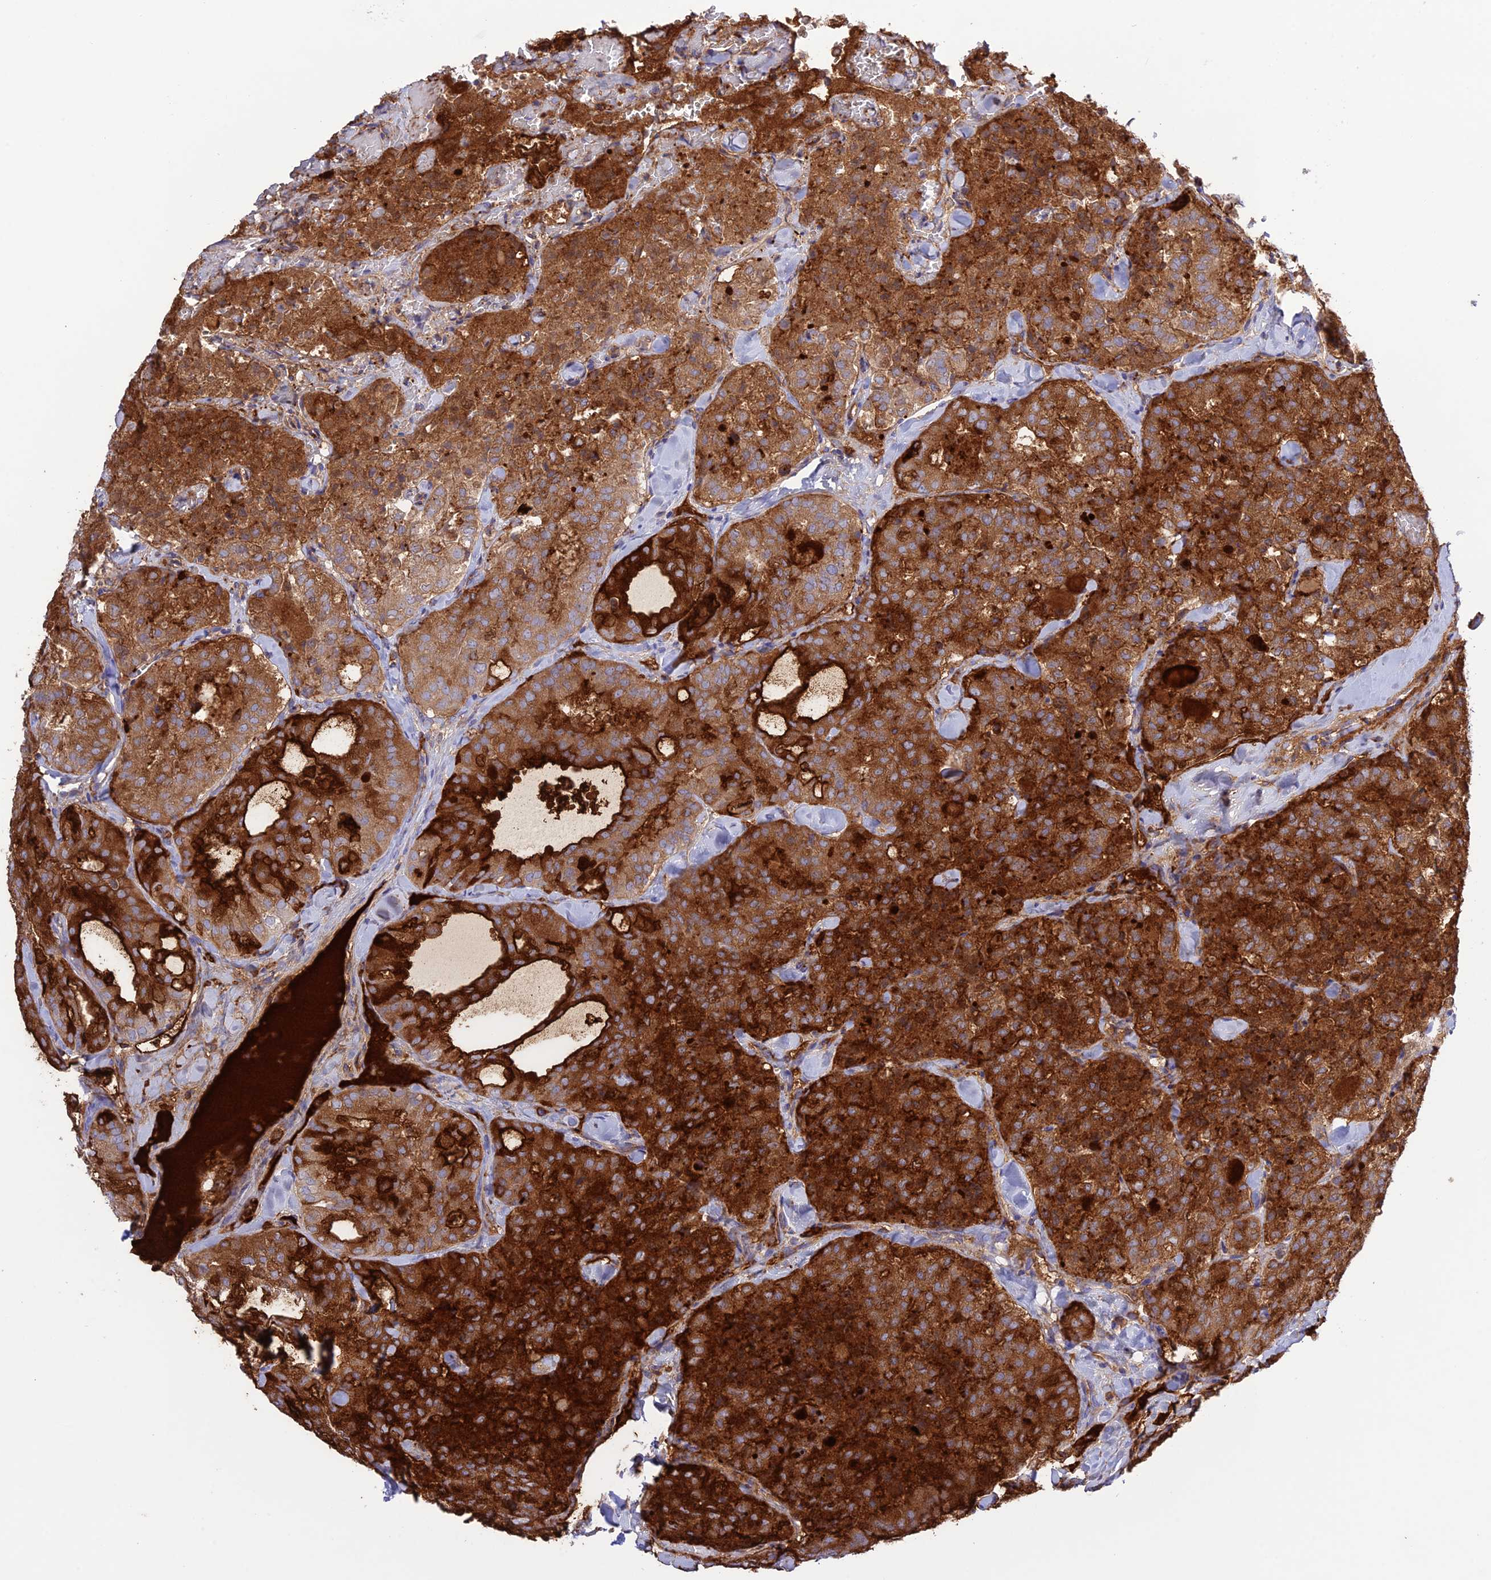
{"staining": {"intensity": "strong", "quantity": ">75%", "location": "cytoplasmic/membranous"}, "tissue": "thyroid cancer", "cell_type": "Tumor cells", "image_type": "cancer", "snomed": [{"axis": "morphology", "description": "Follicular adenoma carcinoma, NOS"}, {"axis": "topography", "description": "Thyroid gland"}], "caption": "Approximately >75% of tumor cells in thyroid follicular adenoma carcinoma exhibit strong cytoplasmic/membranous protein staining as visualized by brown immunohistochemical staining.", "gene": "CHSY3", "patient": {"sex": "male", "age": 75}}